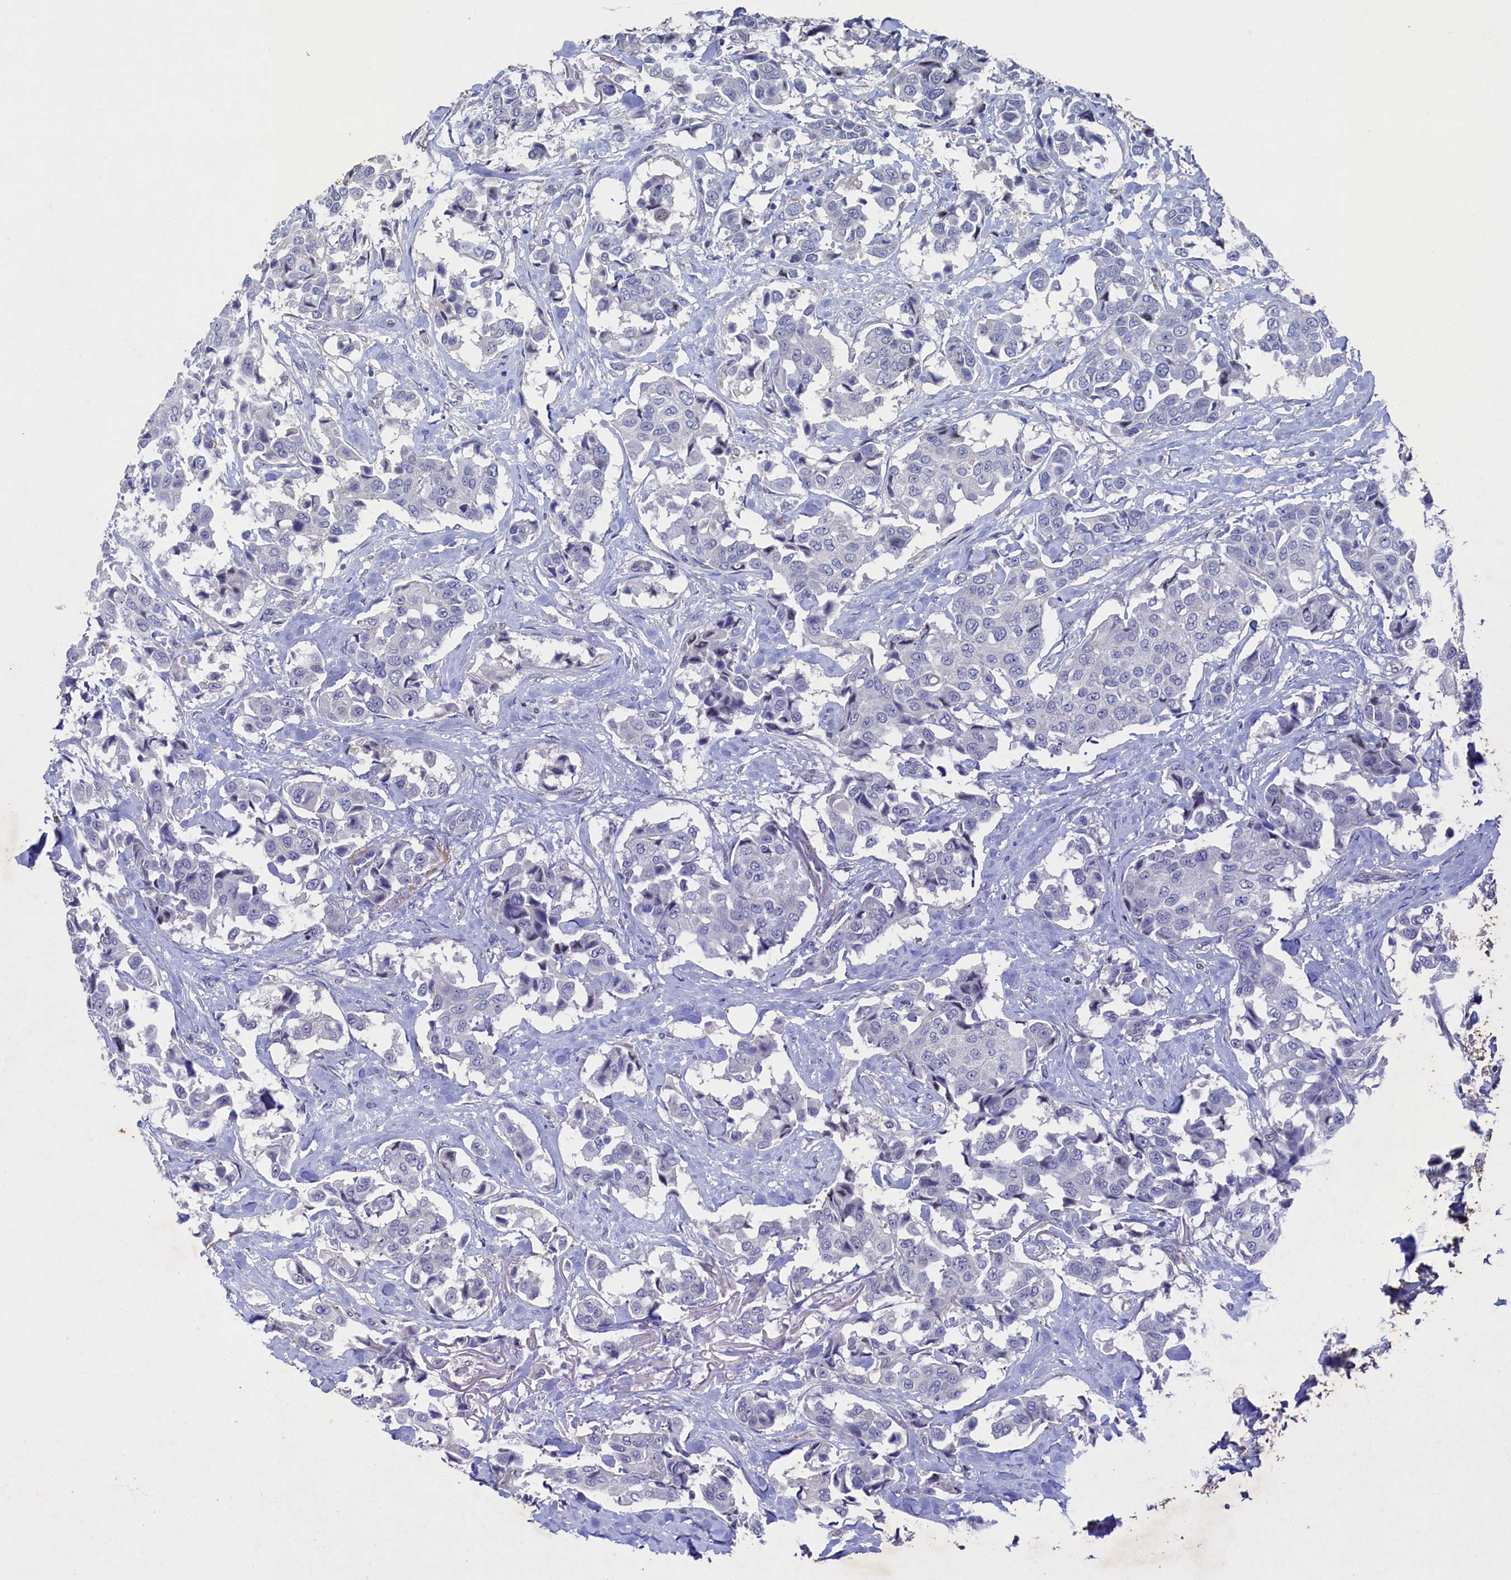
{"staining": {"intensity": "negative", "quantity": "none", "location": "none"}, "tissue": "breast cancer", "cell_type": "Tumor cells", "image_type": "cancer", "snomed": [{"axis": "morphology", "description": "Duct carcinoma"}, {"axis": "topography", "description": "Breast"}], "caption": "Immunohistochemistry (IHC) micrograph of human breast cancer stained for a protein (brown), which reveals no expression in tumor cells. (Brightfield microscopy of DAB (3,3'-diaminobenzidine) immunohistochemistry (IHC) at high magnification).", "gene": "CBLIF", "patient": {"sex": "female", "age": 80}}